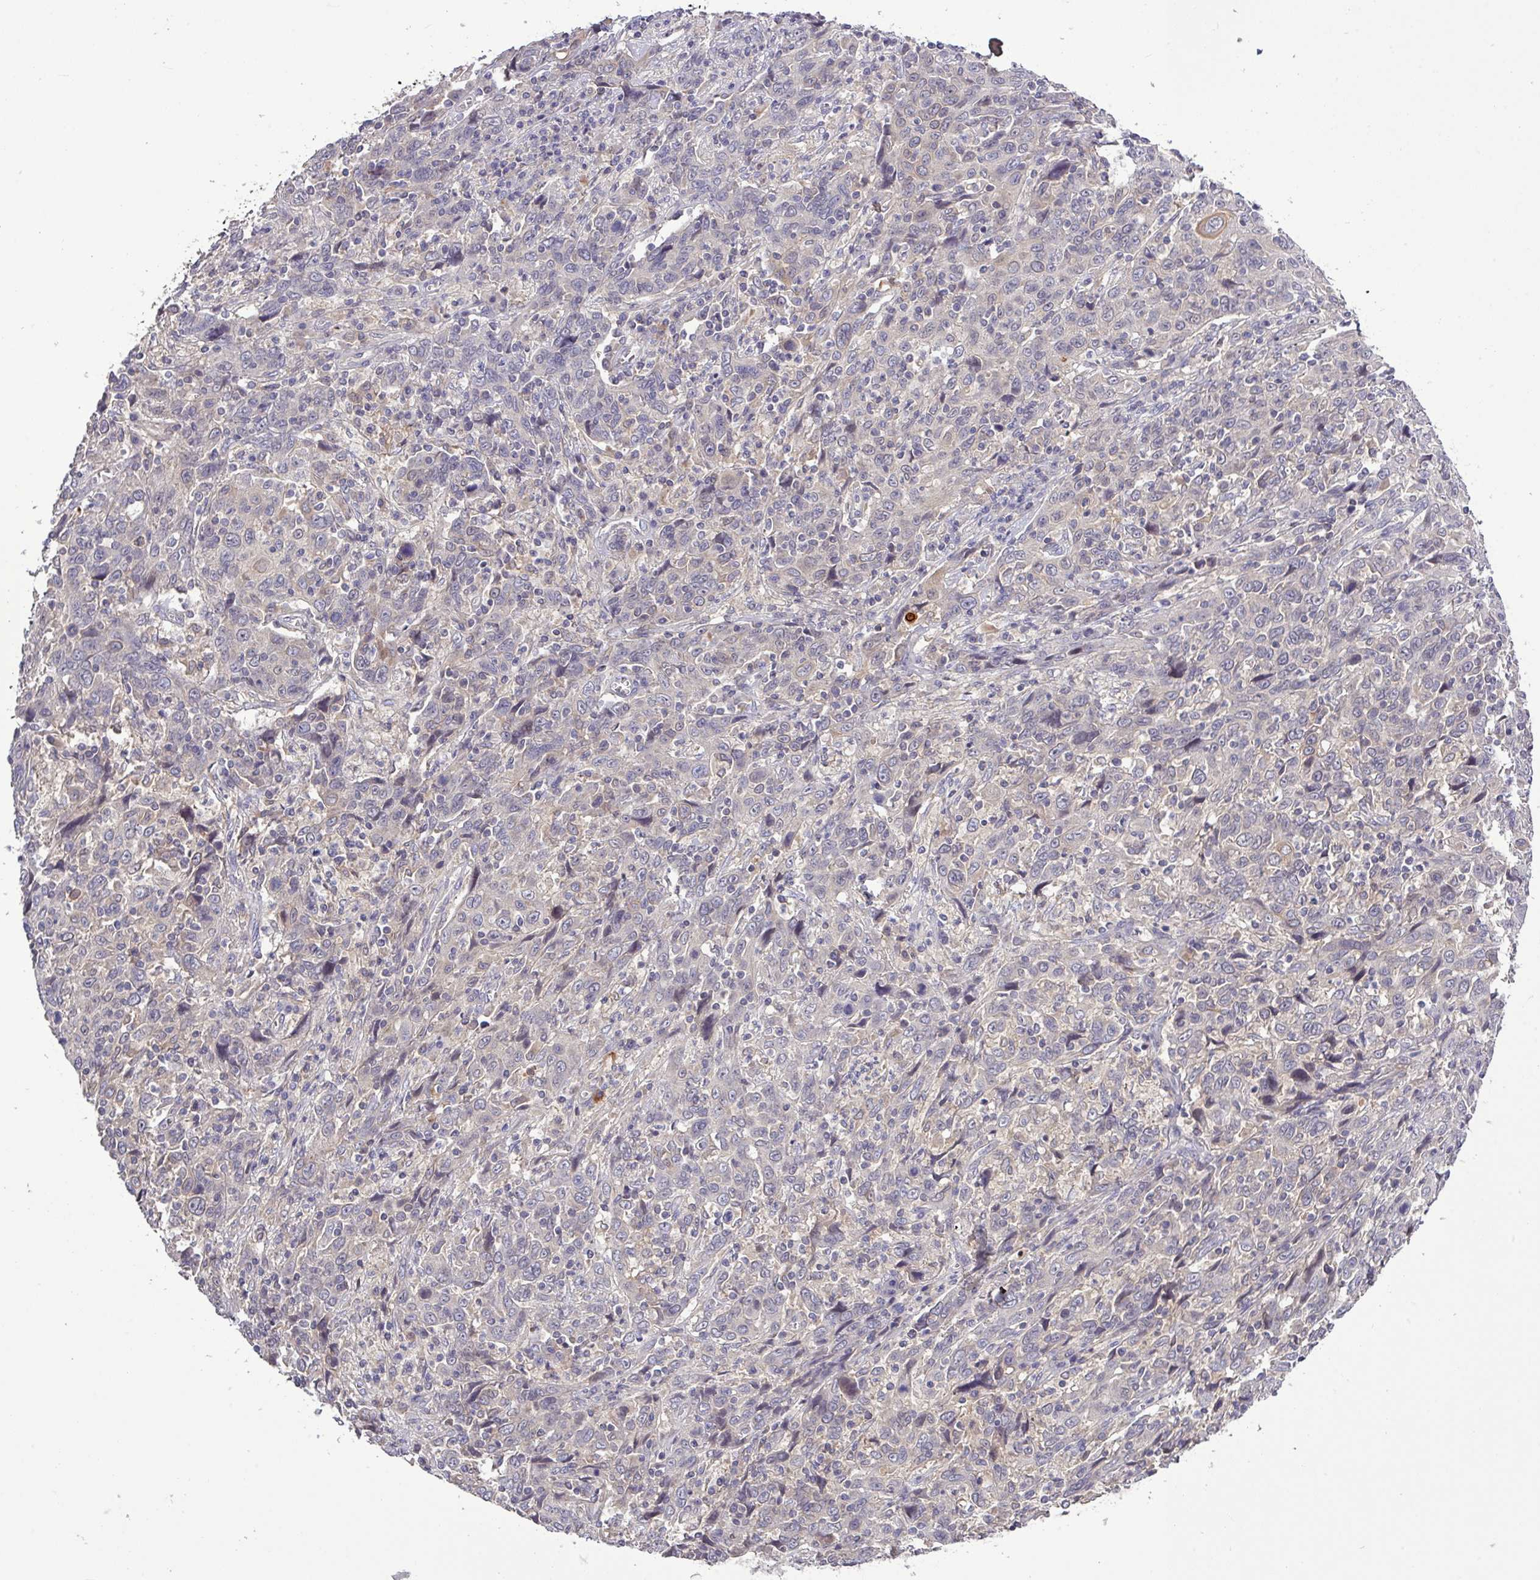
{"staining": {"intensity": "weak", "quantity": "<25%", "location": "cytoplasmic/membranous"}, "tissue": "cervical cancer", "cell_type": "Tumor cells", "image_type": "cancer", "snomed": [{"axis": "morphology", "description": "Squamous cell carcinoma, NOS"}, {"axis": "topography", "description": "Cervix"}], "caption": "This is an immunohistochemistry (IHC) photomicrograph of human squamous cell carcinoma (cervical). There is no positivity in tumor cells.", "gene": "TMEM62", "patient": {"sex": "female", "age": 46}}